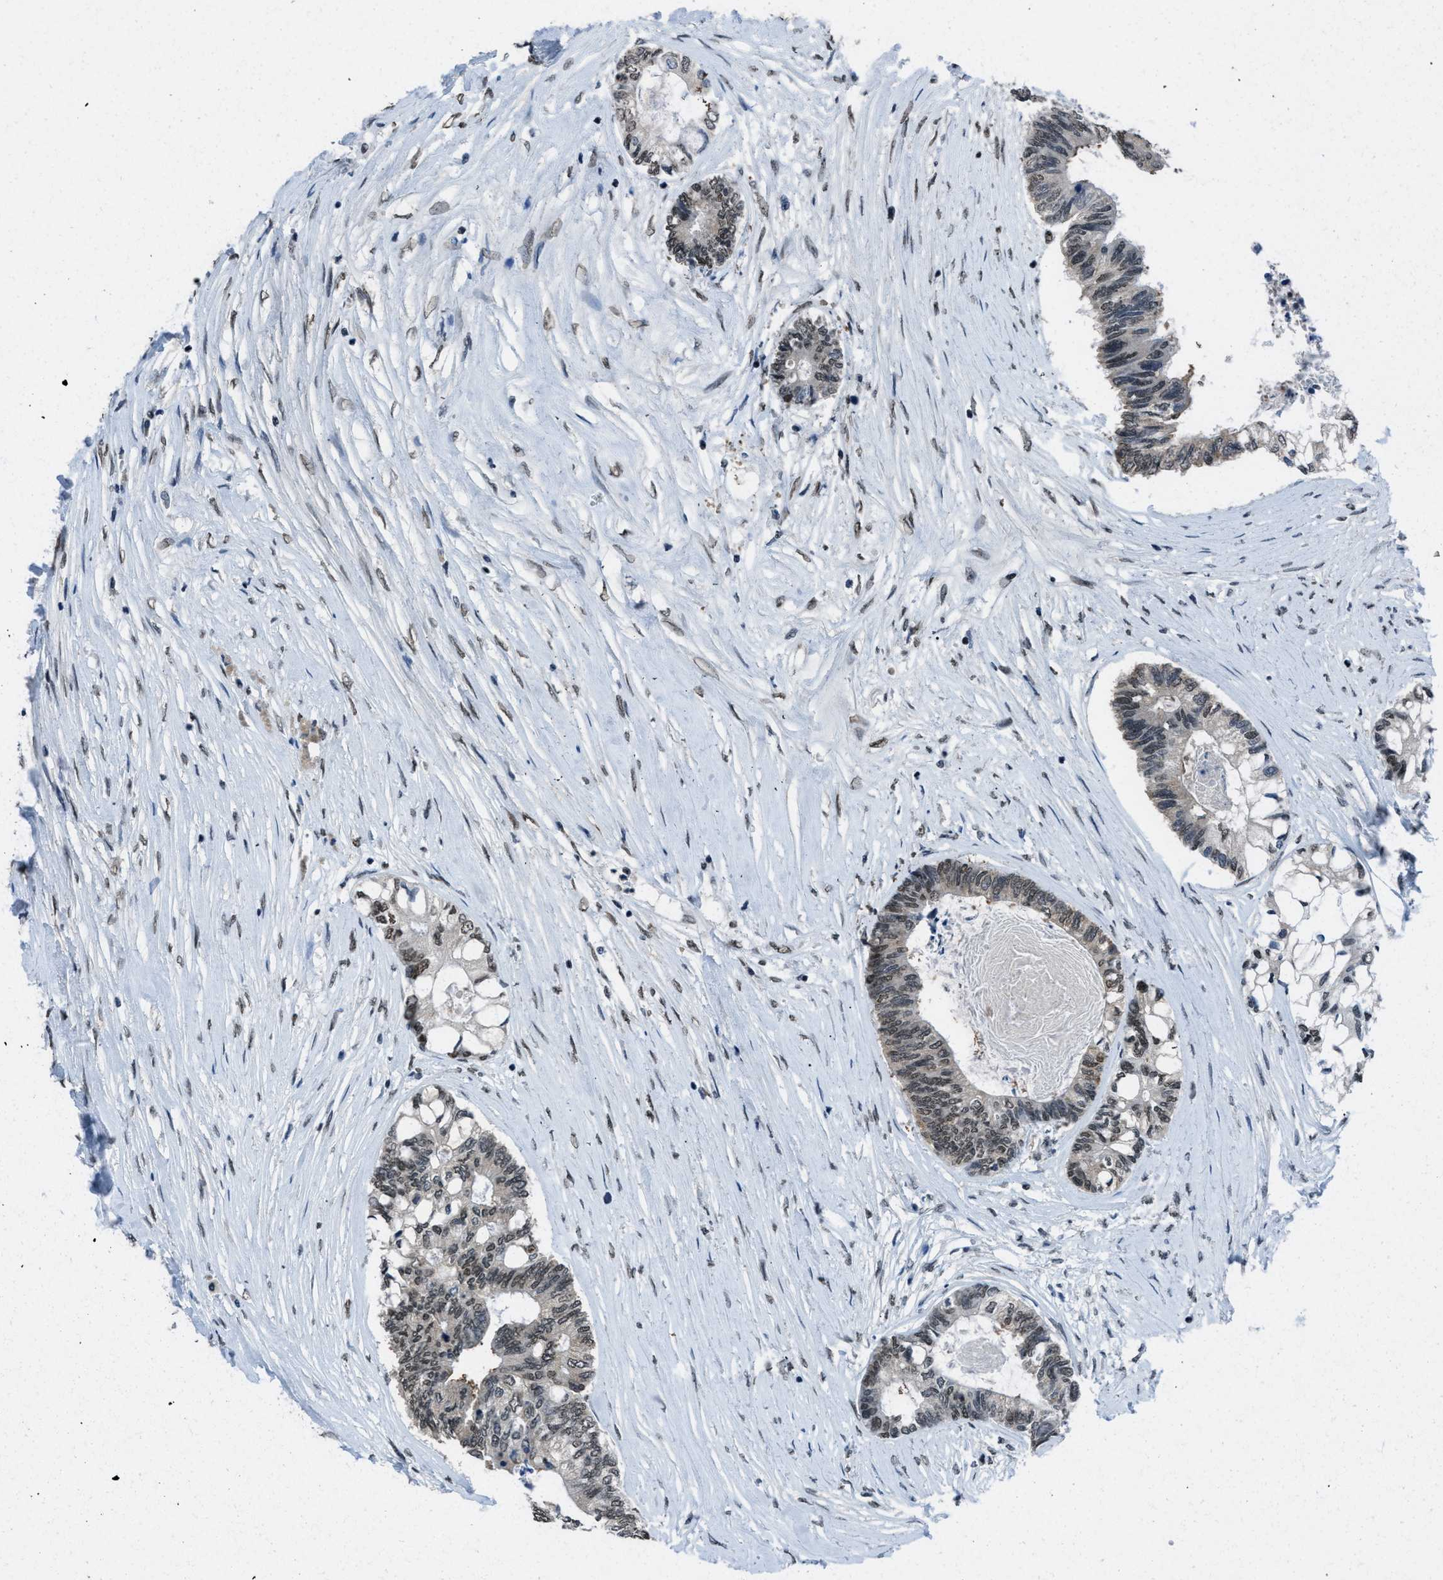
{"staining": {"intensity": "moderate", "quantity": "25%-75%", "location": "nuclear"}, "tissue": "colorectal cancer", "cell_type": "Tumor cells", "image_type": "cancer", "snomed": [{"axis": "morphology", "description": "Adenocarcinoma, NOS"}, {"axis": "topography", "description": "Rectum"}], "caption": "Tumor cells display medium levels of moderate nuclear expression in about 25%-75% of cells in human colorectal cancer.", "gene": "GATAD2B", "patient": {"sex": "male", "age": 63}}